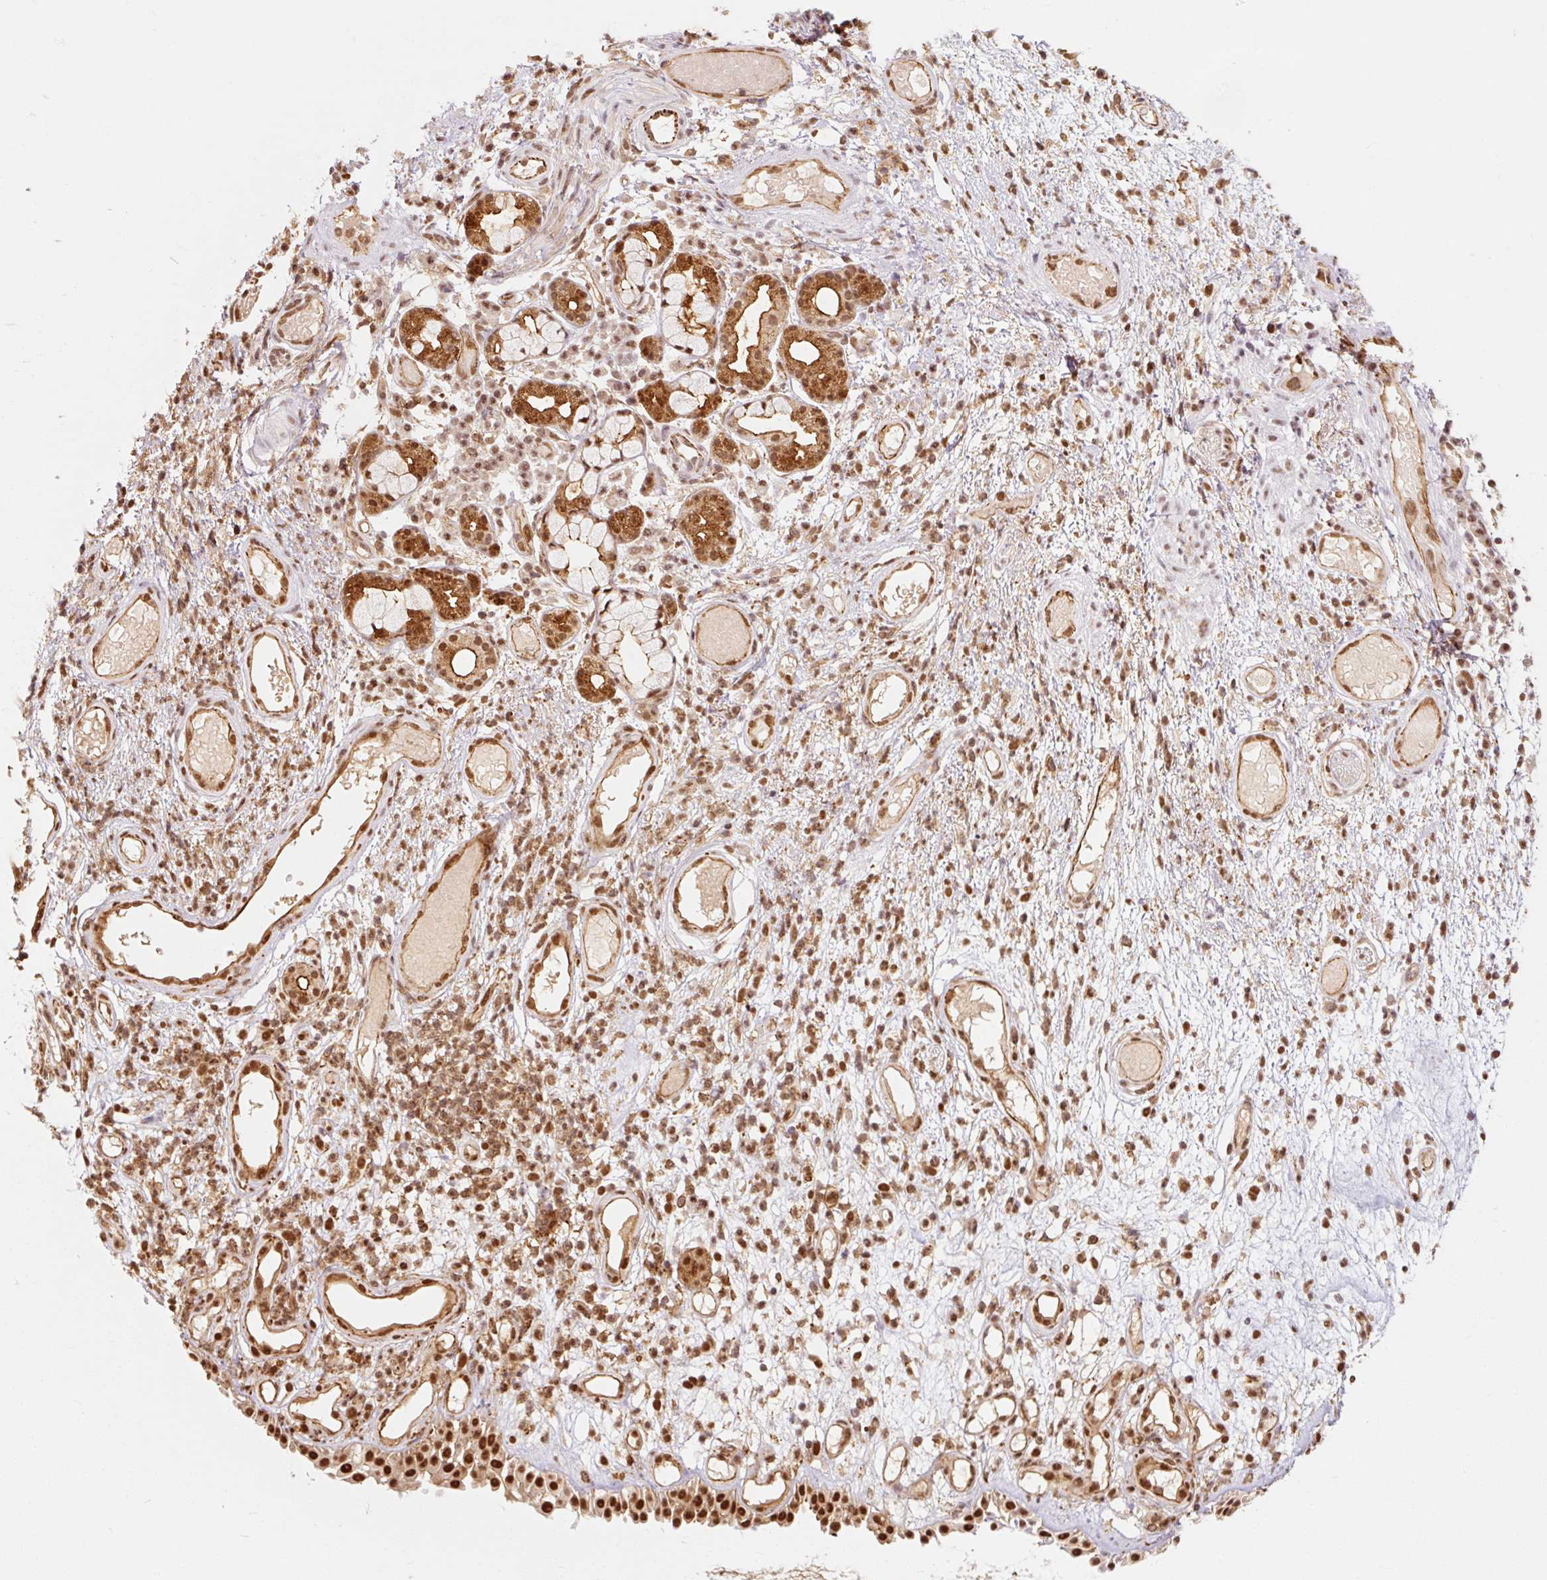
{"staining": {"intensity": "strong", "quantity": "25%-75%", "location": "cytoplasmic/membranous,nuclear"}, "tissue": "nasopharynx", "cell_type": "Respiratory epithelial cells", "image_type": "normal", "snomed": [{"axis": "morphology", "description": "Normal tissue, NOS"}, {"axis": "morphology", "description": "Inflammation, NOS"}, {"axis": "topography", "description": "Nasopharynx"}], "caption": "Protein positivity by immunohistochemistry (IHC) demonstrates strong cytoplasmic/membranous,nuclear expression in approximately 25%-75% of respiratory epithelial cells in normal nasopharynx. The staining was performed using DAB to visualize the protein expression in brown, while the nuclei were stained in blue with hematoxylin (Magnification: 20x).", "gene": "CSTF1", "patient": {"sex": "male", "age": 54}}